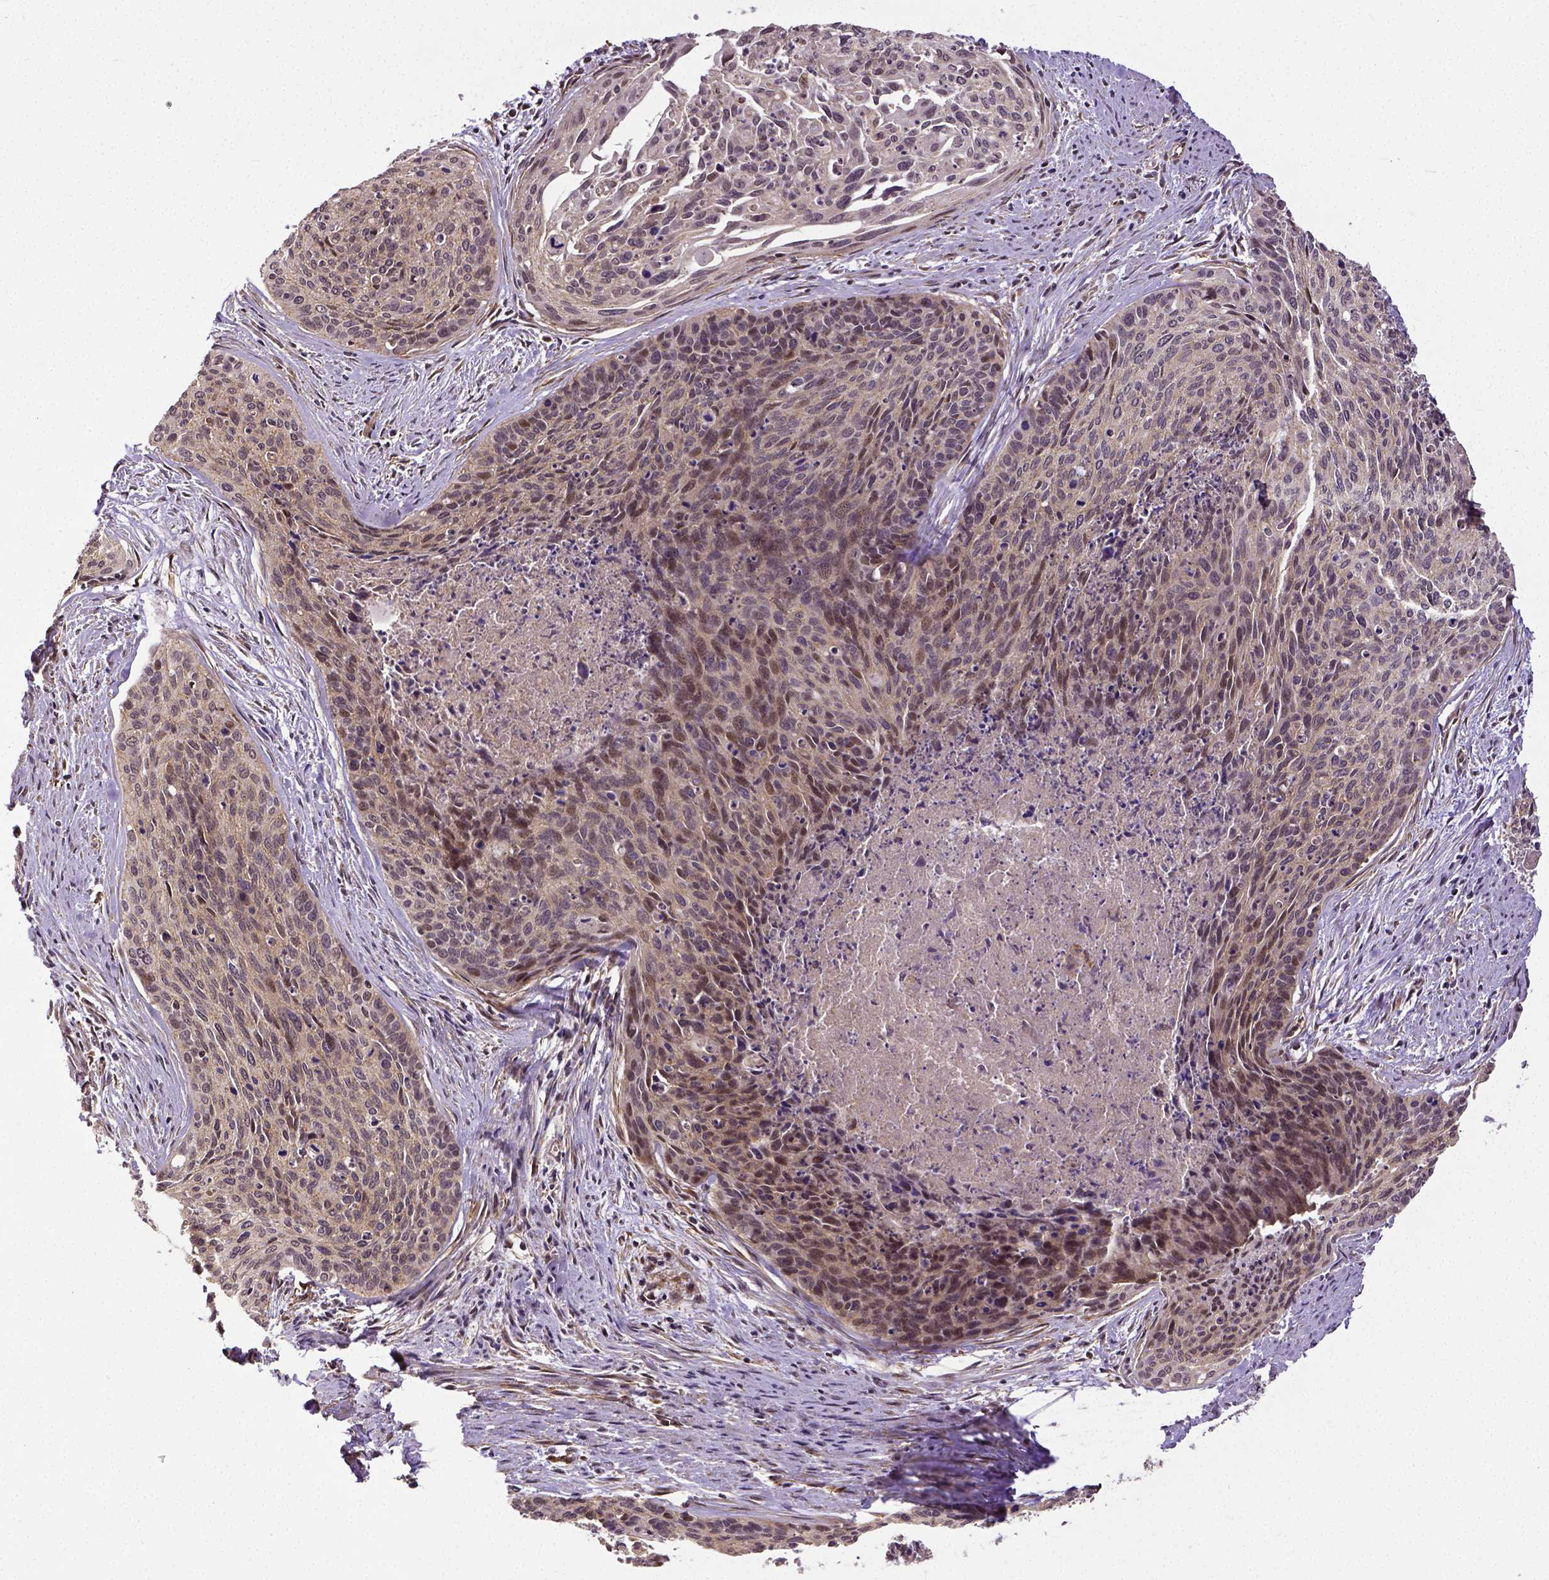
{"staining": {"intensity": "moderate", "quantity": "<25%", "location": "cytoplasmic/membranous"}, "tissue": "cervical cancer", "cell_type": "Tumor cells", "image_type": "cancer", "snomed": [{"axis": "morphology", "description": "Squamous cell carcinoma, NOS"}, {"axis": "topography", "description": "Cervix"}], "caption": "Cervical cancer tissue shows moderate cytoplasmic/membranous positivity in approximately <25% of tumor cells", "gene": "DICER1", "patient": {"sex": "female", "age": 55}}